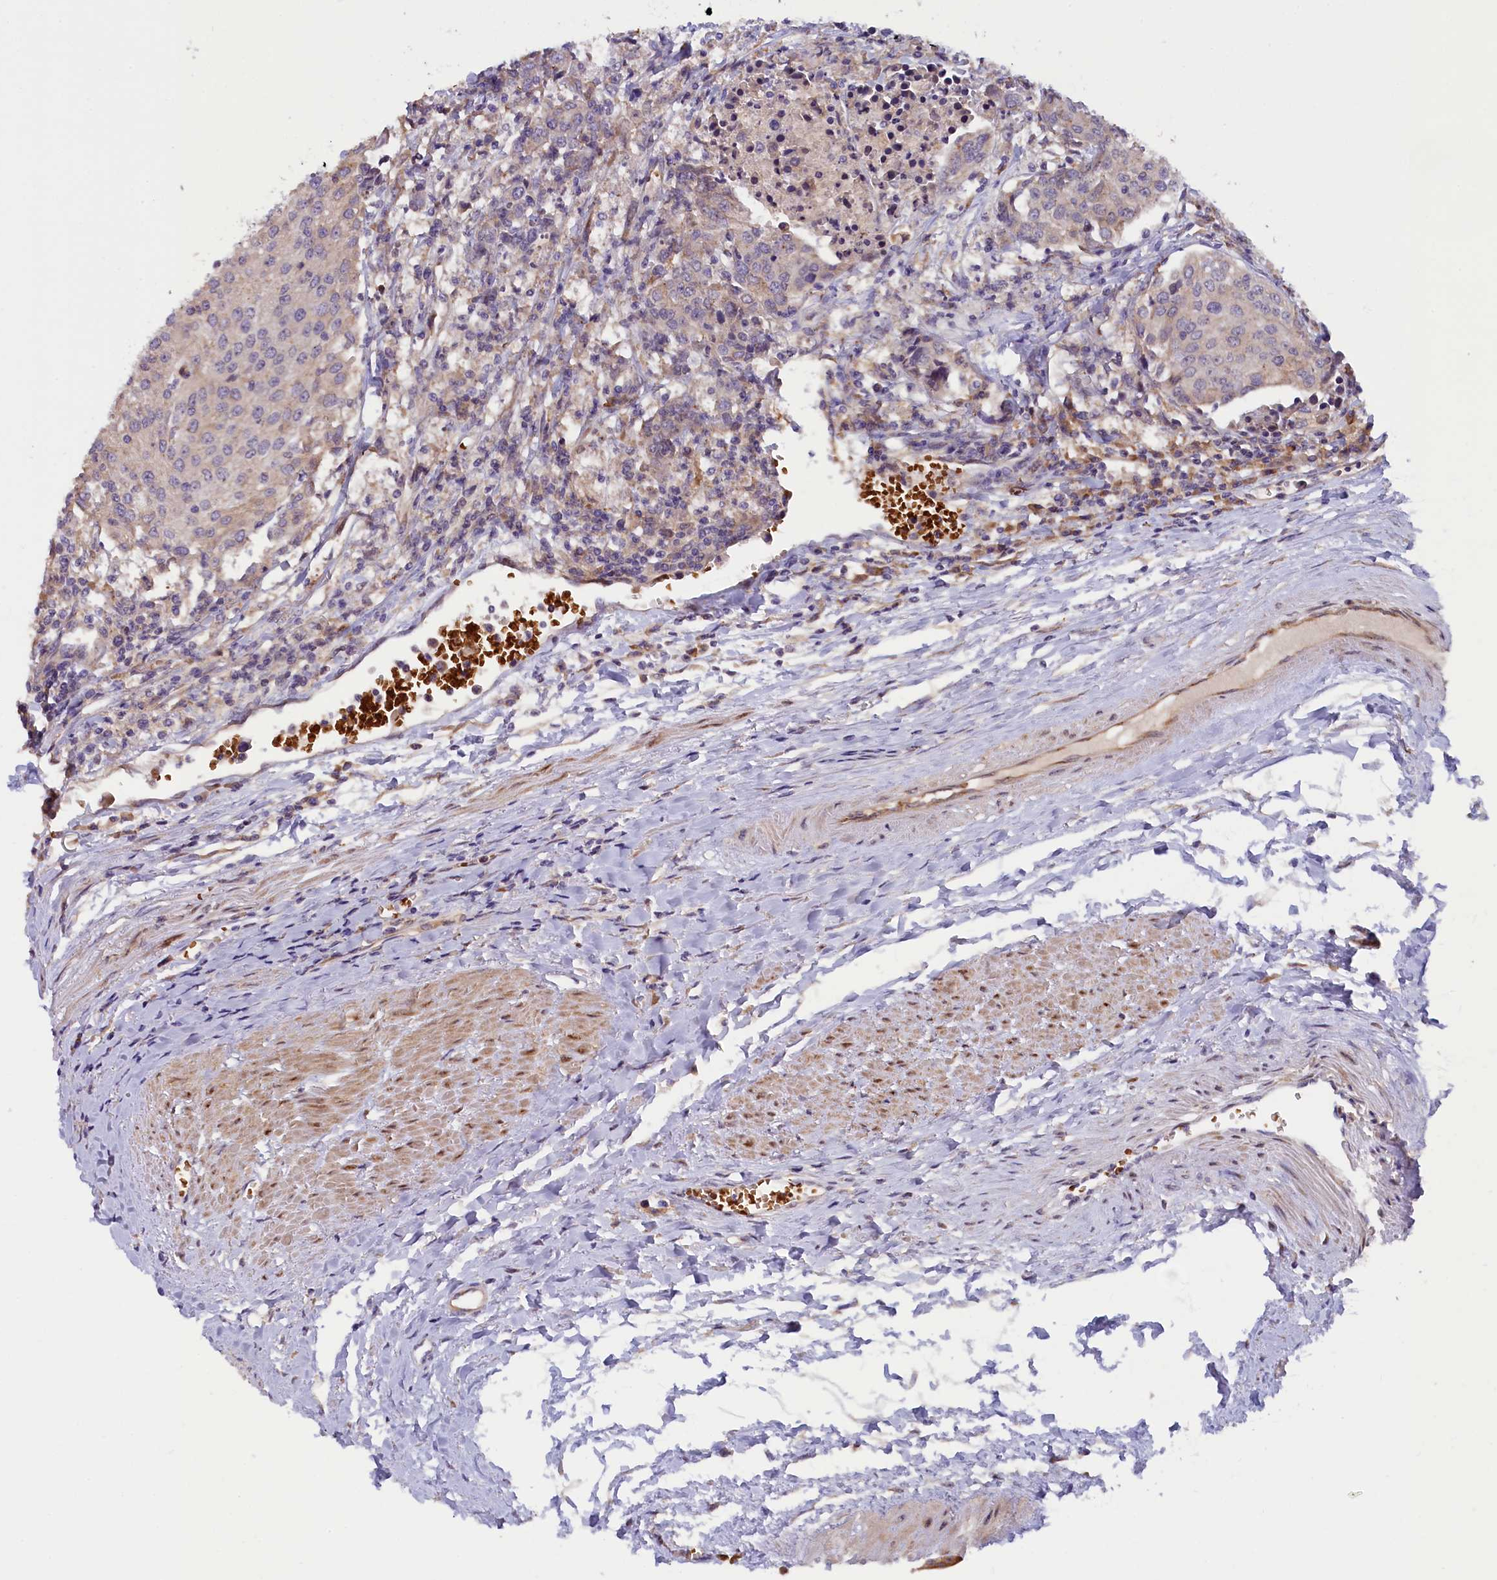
{"staining": {"intensity": "negative", "quantity": "none", "location": "none"}, "tissue": "urothelial cancer", "cell_type": "Tumor cells", "image_type": "cancer", "snomed": [{"axis": "morphology", "description": "Urothelial carcinoma, High grade"}, {"axis": "topography", "description": "Urinary bladder"}], "caption": "Image shows no protein positivity in tumor cells of urothelial cancer tissue.", "gene": "CCDC9B", "patient": {"sex": "female", "age": 85}}